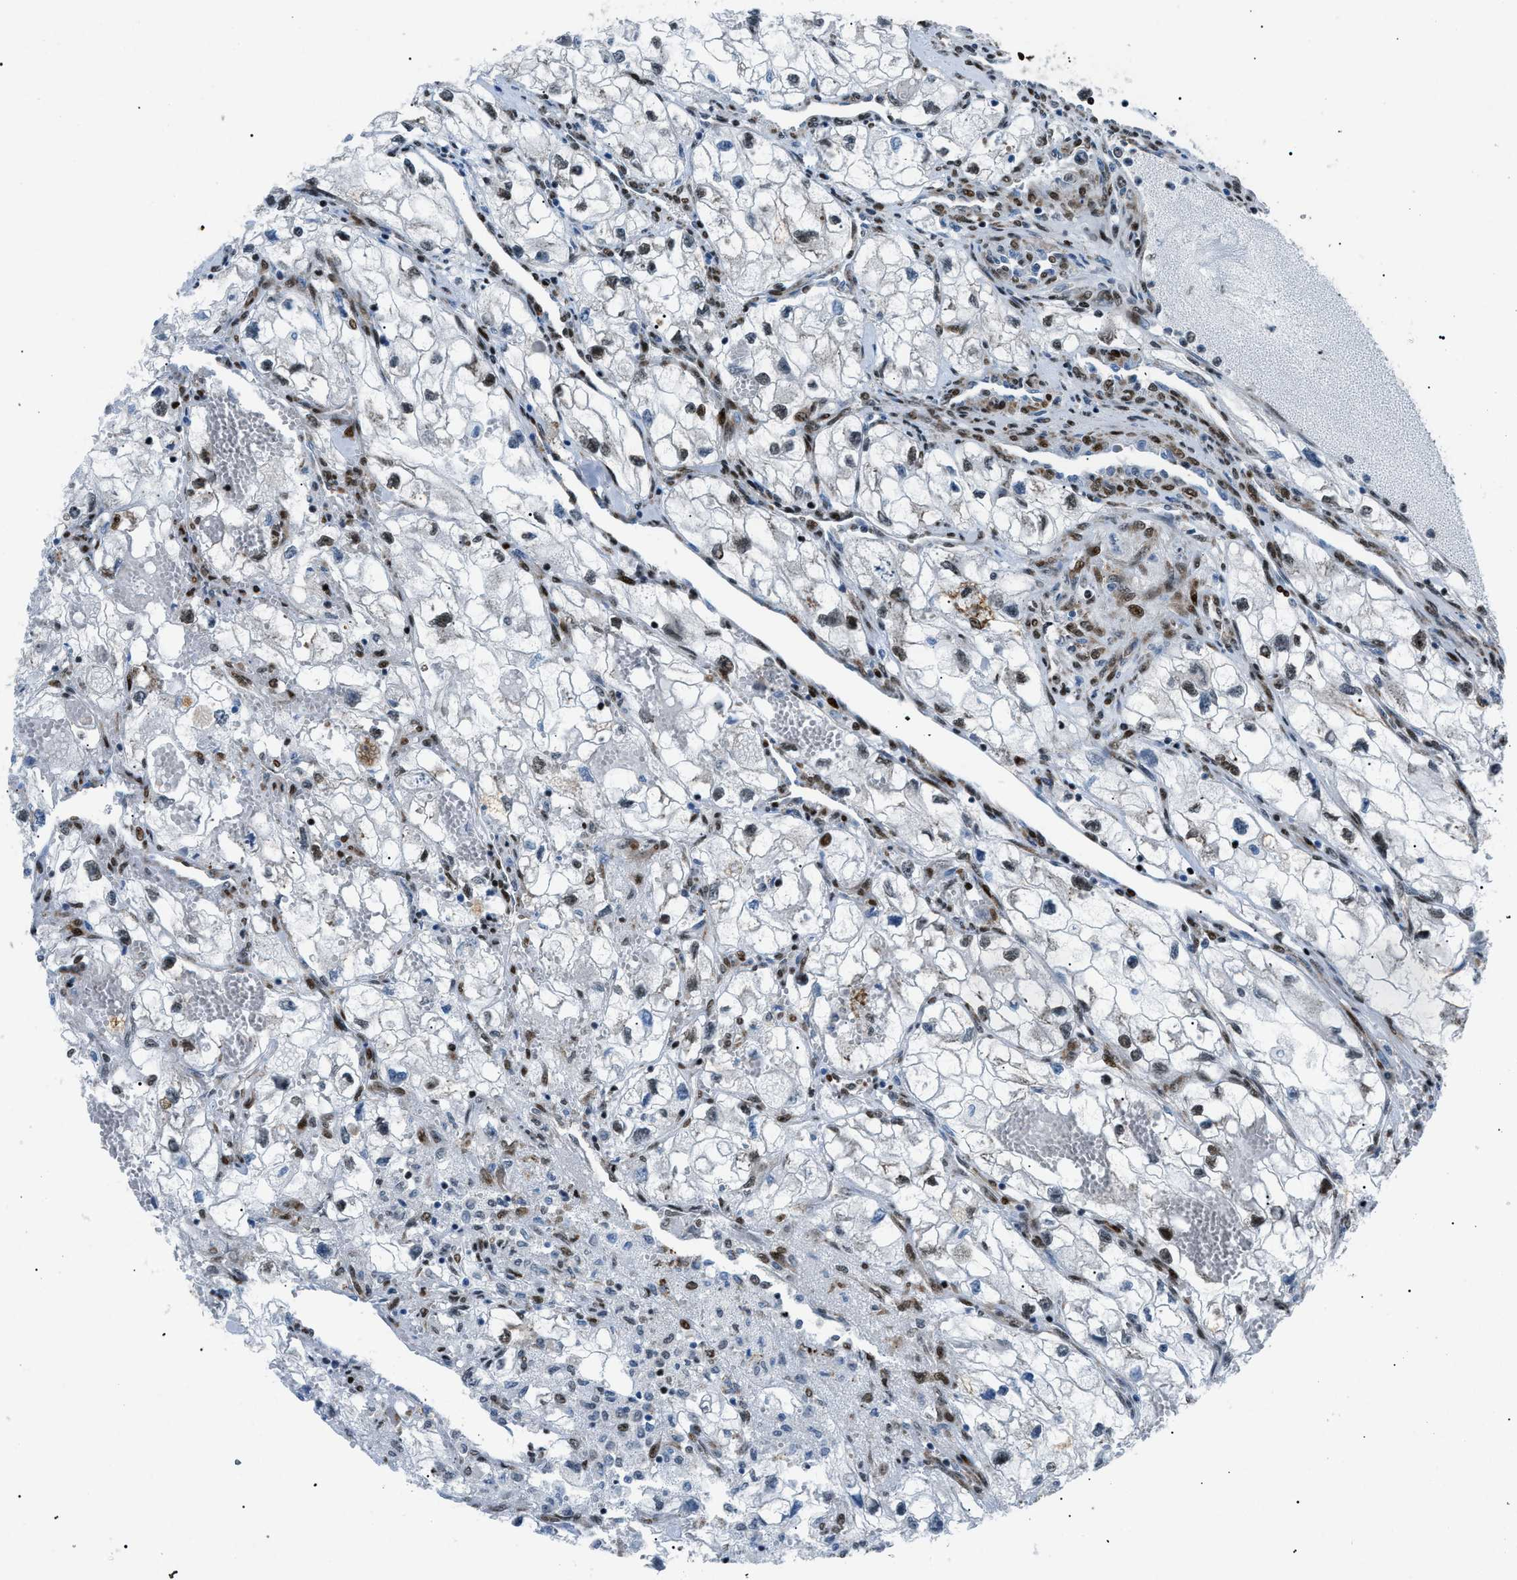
{"staining": {"intensity": "moderate", "quantity": "25%-75%", "location": "nuclear"}, "tissue": "renal cancer", "cell_type": "Tumor cells", "image_type": "cancer", "snomed": [{"axis": "morphology", "description": "Adenocarcinoma, NOS"}, {"axis": "topography", "description": "Kidney"}], "caption": "Renal cancer (adenocarcinoma) stained with DAB immunohistochemistry (IHC) exhibits medium levels of moderate nuclear expression in about 25%-75% of tumor cells. (DAB IHC with brightfield microscopy, high magnification).", "gene": "HNRNPK", "patient": {"sex": "female", "age": 70}}